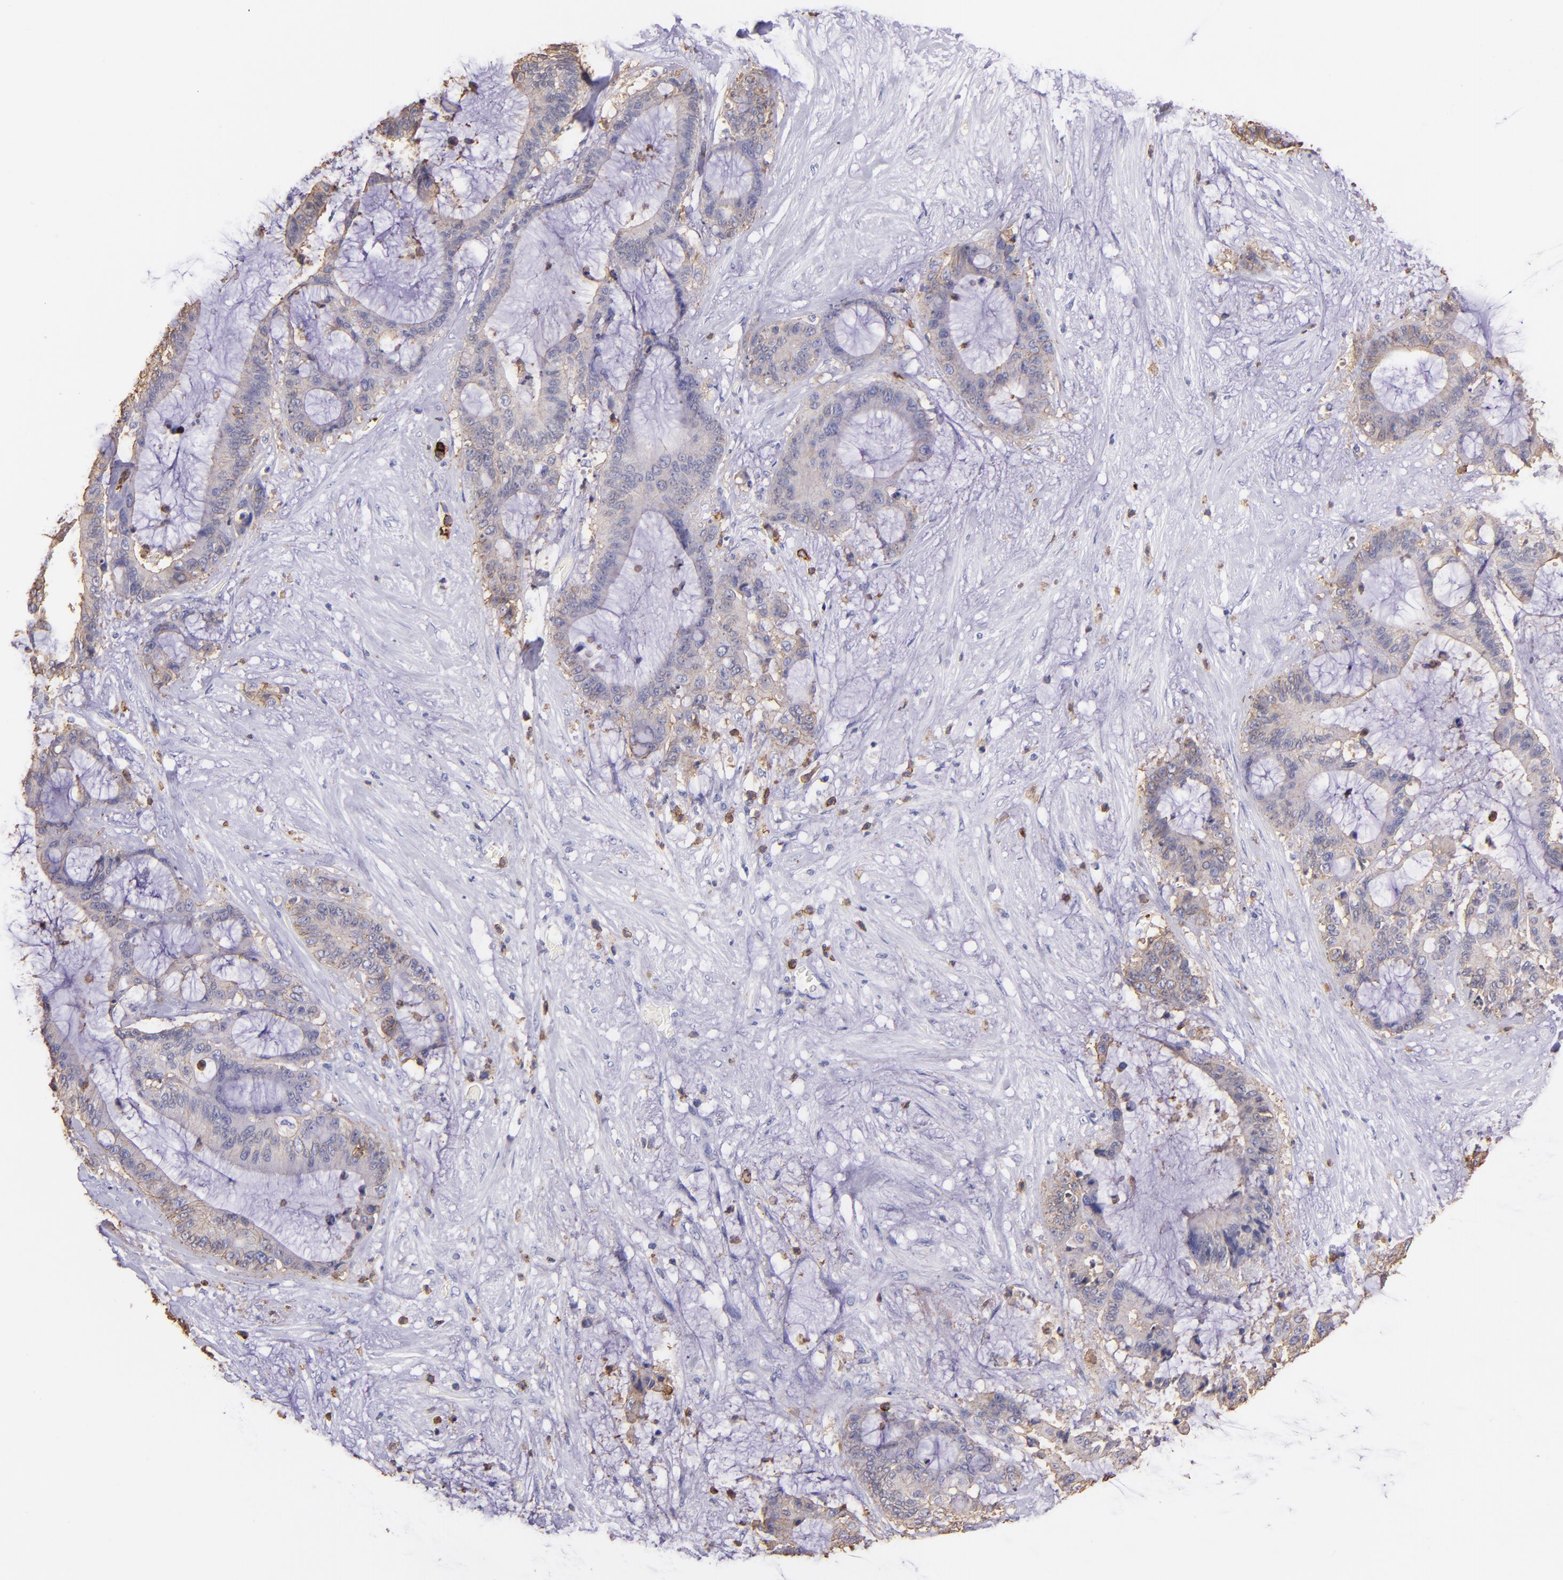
{"staining": {"intensity": "weak", "quantity": "25%-75%", "location": "cytoplasmic/membranous"}, "tissue": "liver cancer", "cell_type": "Tumor cells", "image_type": "cancer", "snomed": [{"axis": "morphology", "description": "Cholangiocarcinoma"}, {"axis": "topography", "description": "Liver"}], "caption": "This micrograph shows immunohistochemistry (IHC) staining of human liver cancer, with low weak cytoplasmic/membranous staining in about 25%-75% of tumor cells.", "gene": "SPN", "patient": {"sex": "female", "age": 73}}